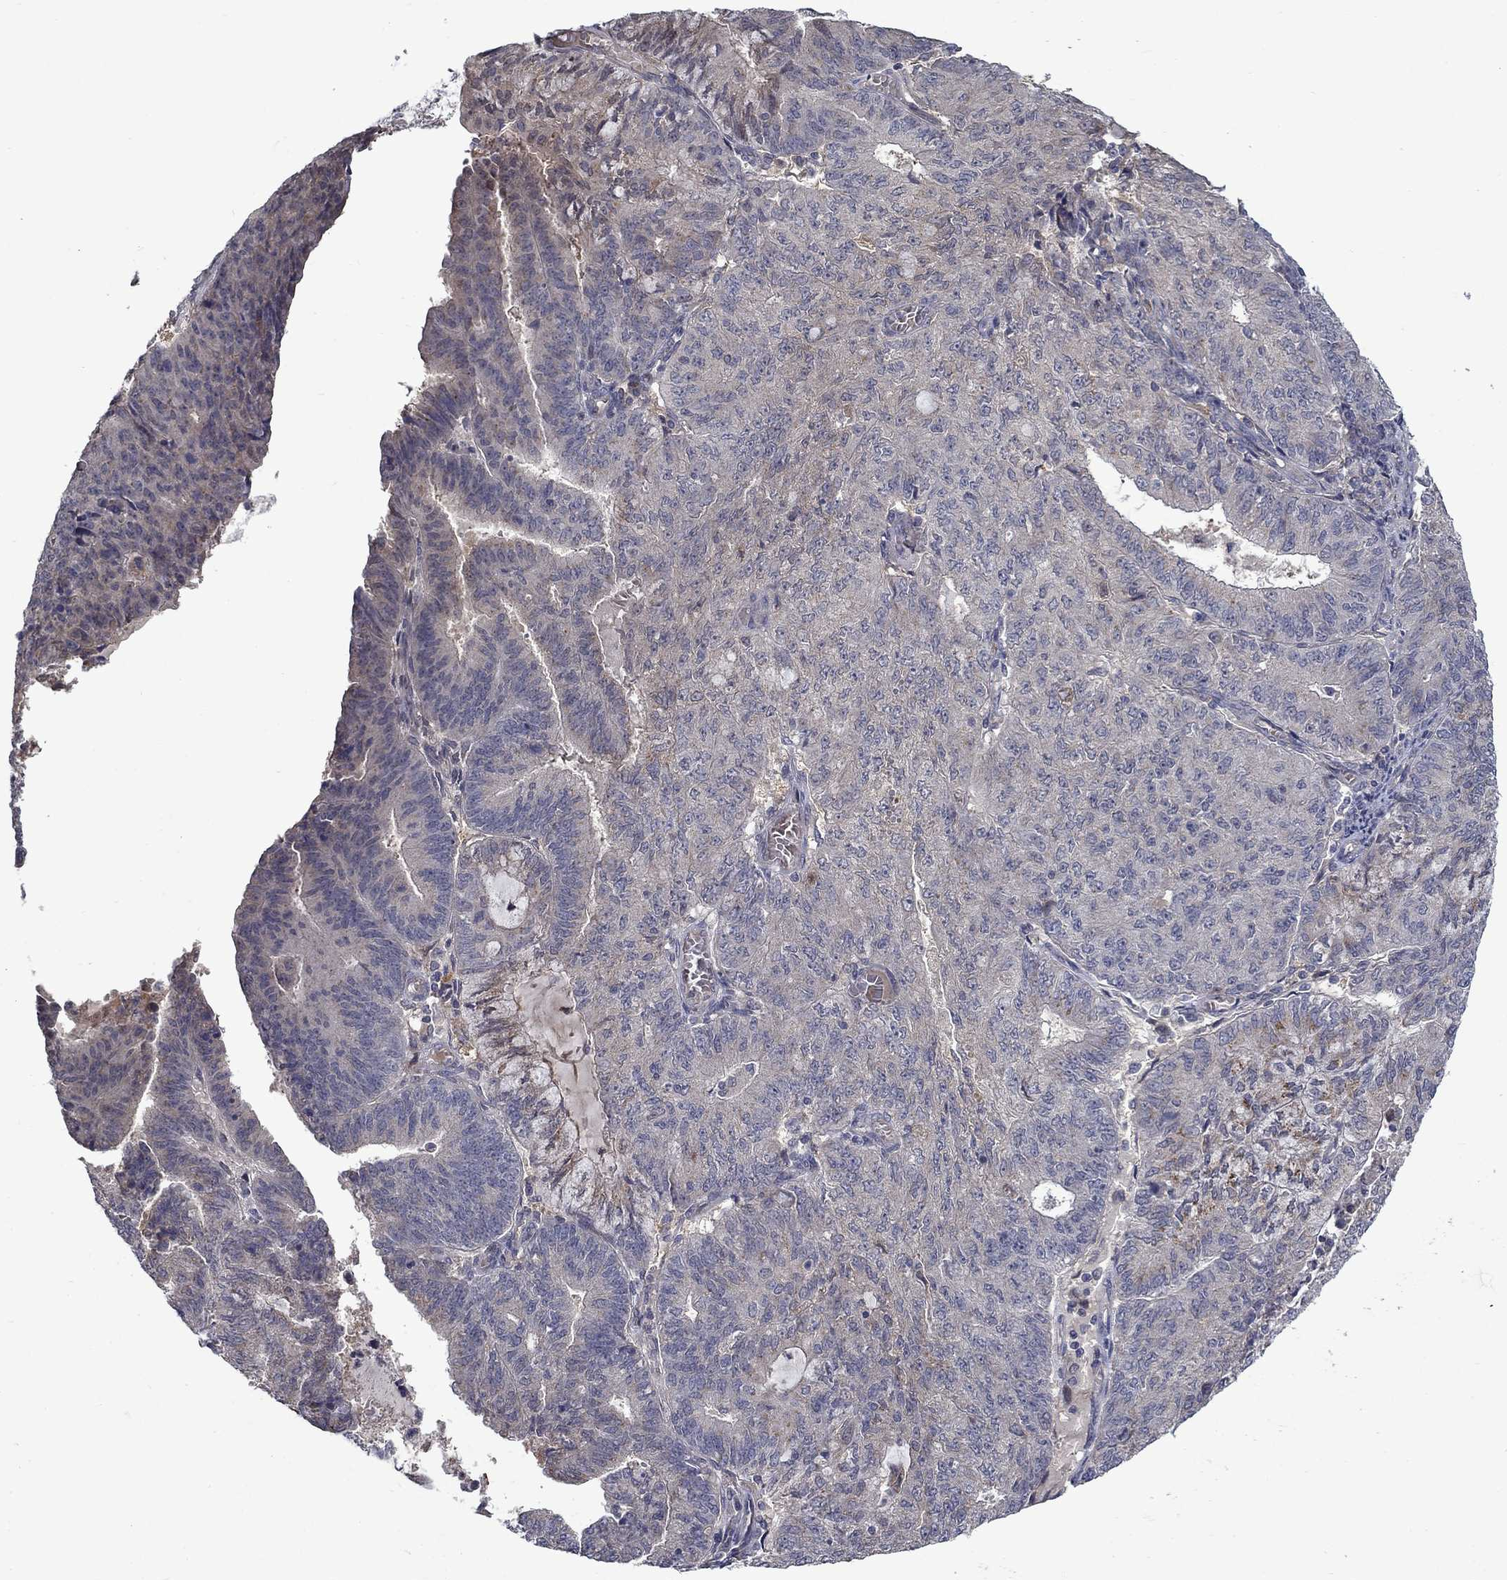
{"staining": {"intensity": "negative", "quantity": "none", "location": "none"}, "tissue": "endometrial cancer", "cell_type": "Tumor cells", "image_type": "cancer", "snomed": [{"axis": "morphology", "description": "Adenocarcinoma, NOS"}, {"axis": "topography", "description": "Endometrium"}], "caption": "High magnification brightfield microscopy of endometrial cancer stained with DAB (3,3'-diaminobenzidine) (brown) and counterstained with hematoxylin (blue): tumor cells show no significant staining.", "gene": "FAM3B", "patient": {"sex": "female", "age": 82}}